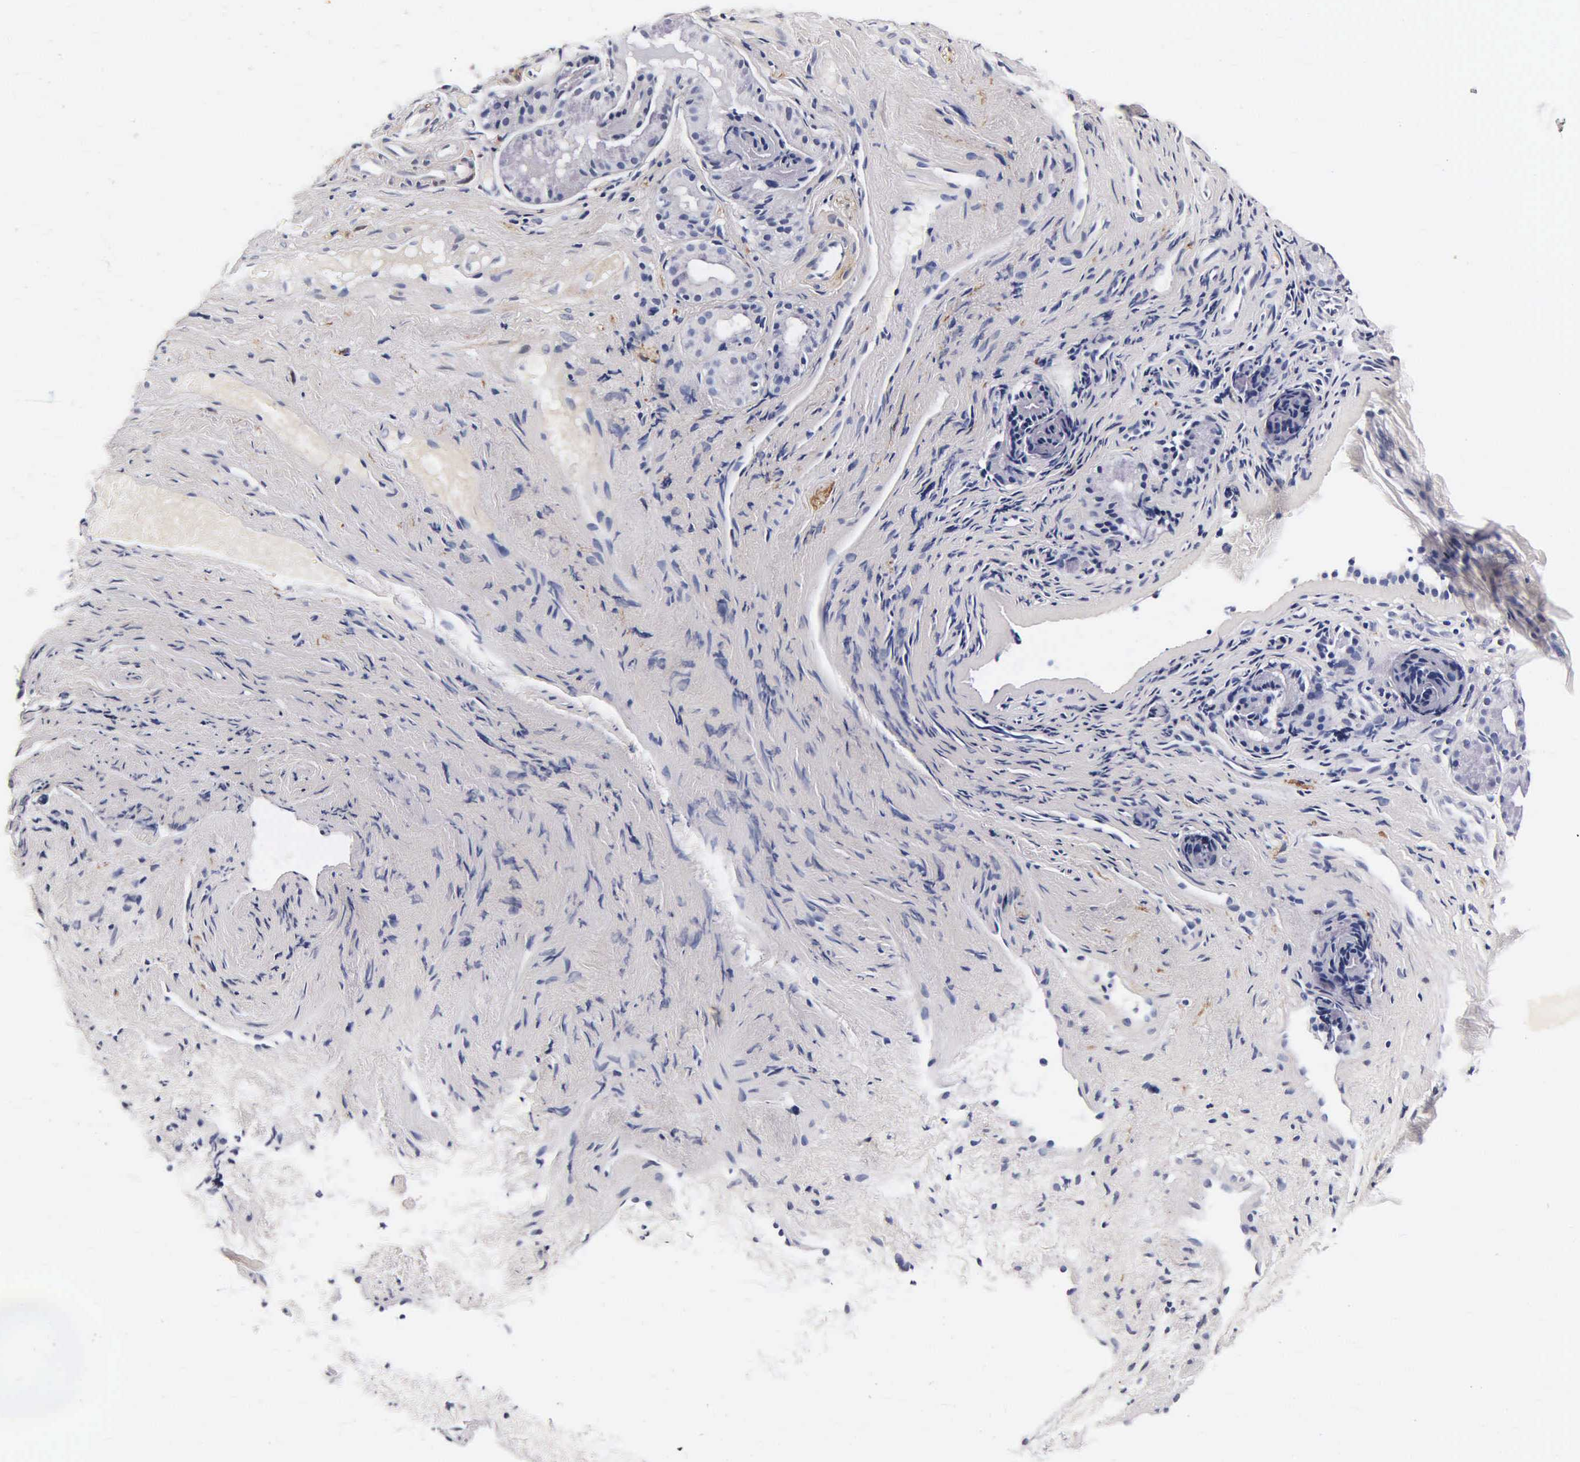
{"staining": {"intensity": "negative", "quantity": "none", "location": "none"}, "tissue": "nasopharynx", "cell_type": "Respiratory epithelial cells", "image_type": "normal", "snomed": [{"axis": "morphology", "description": "Normal tissue, NOS"}, {"axis": "topography", "description": "Nasopharynx"}], "caption": "This is an IHC histopathology image of unremarkable human nasopharynx. There is no staining in respiratory epithelial cells.", "gene": "ENO2", "patient": {"sex": "female", "age": 78}}